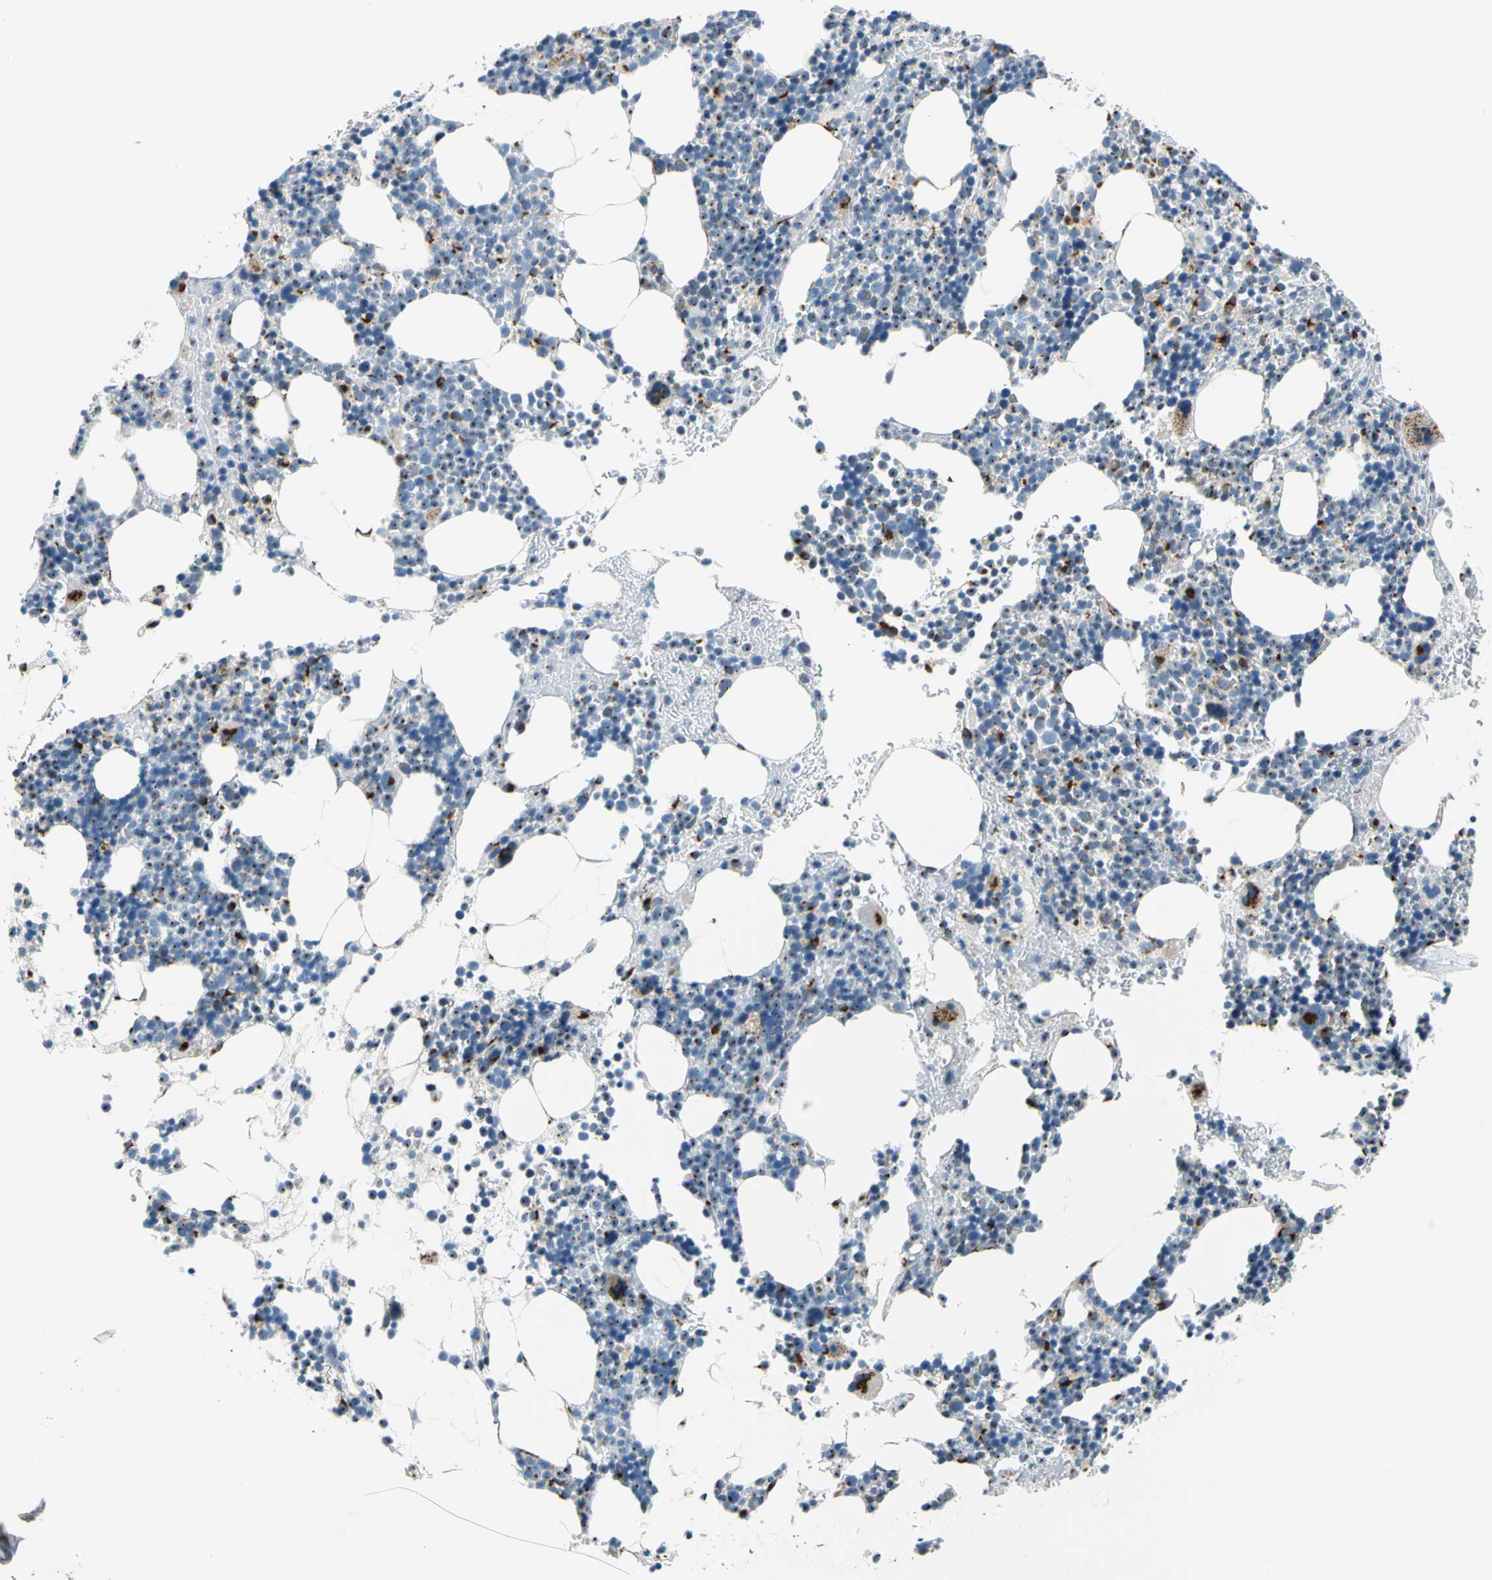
{"staining": {"intensity": "strong", "quantity": "<25%", "location": "cytoplasmic/membranous"}, "tissue": "bone marrow", "cell_type": "Hematopoietic cells", "image_type": "normal", "snomed": [{"axis": "morphology", "description": "Normal tissue, NOS"}, {"axis": "topography", "description": "Bone marrow"}], "caption": "Unremarkable bone marrow shows strong cytoplasmic/membranous staining in approximately <25% of hematopoietic cells, visualized by immunohistochemistry.", "gene": "NUCB1", "patient": {"sex": "male", "age": 82}}